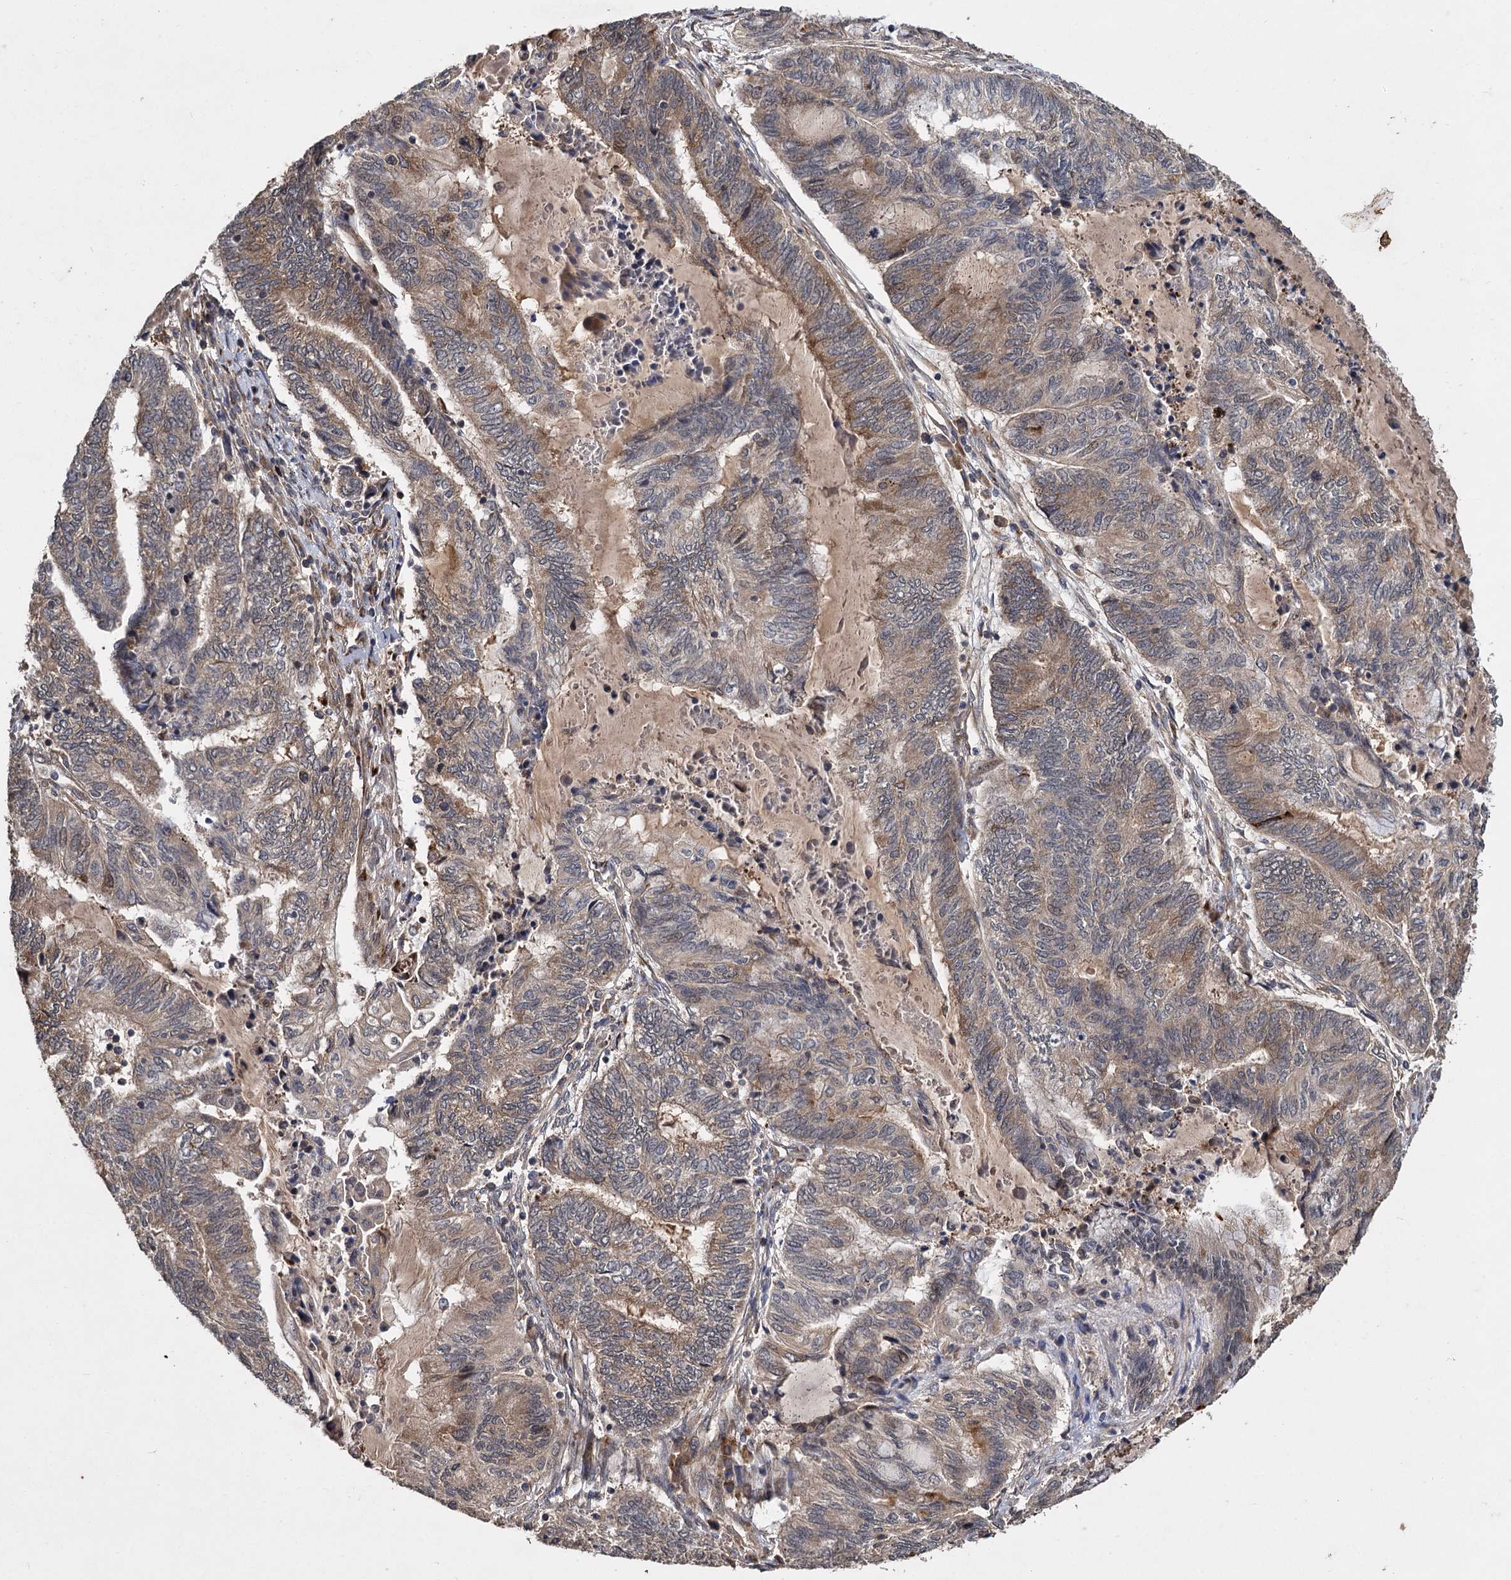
{"staining": {"intensity": "weak", "quantity": ">75%", "location": "cytoplasmic/membranous"}, "tissue": "endometrial cancer", "cell_type": "Tumor cells", "image_type": "cancer", "snomed": [{"axis": "morphology", "description": "Adenocarcinoma, NOS"}, {"axis": "topography", "description": "Uterus"}, {"axis": "topography", "description": "Endometrium"}], "caption": "This histopathology image shows immunohistochemistry staining of human endometrial cancer (adenocarcinoma), with low weak cytoplasmic/membranous expression in about >75% of tumor cells.", "gene": "INPPL1", "patient": {"sex": "female", "age": 70}}